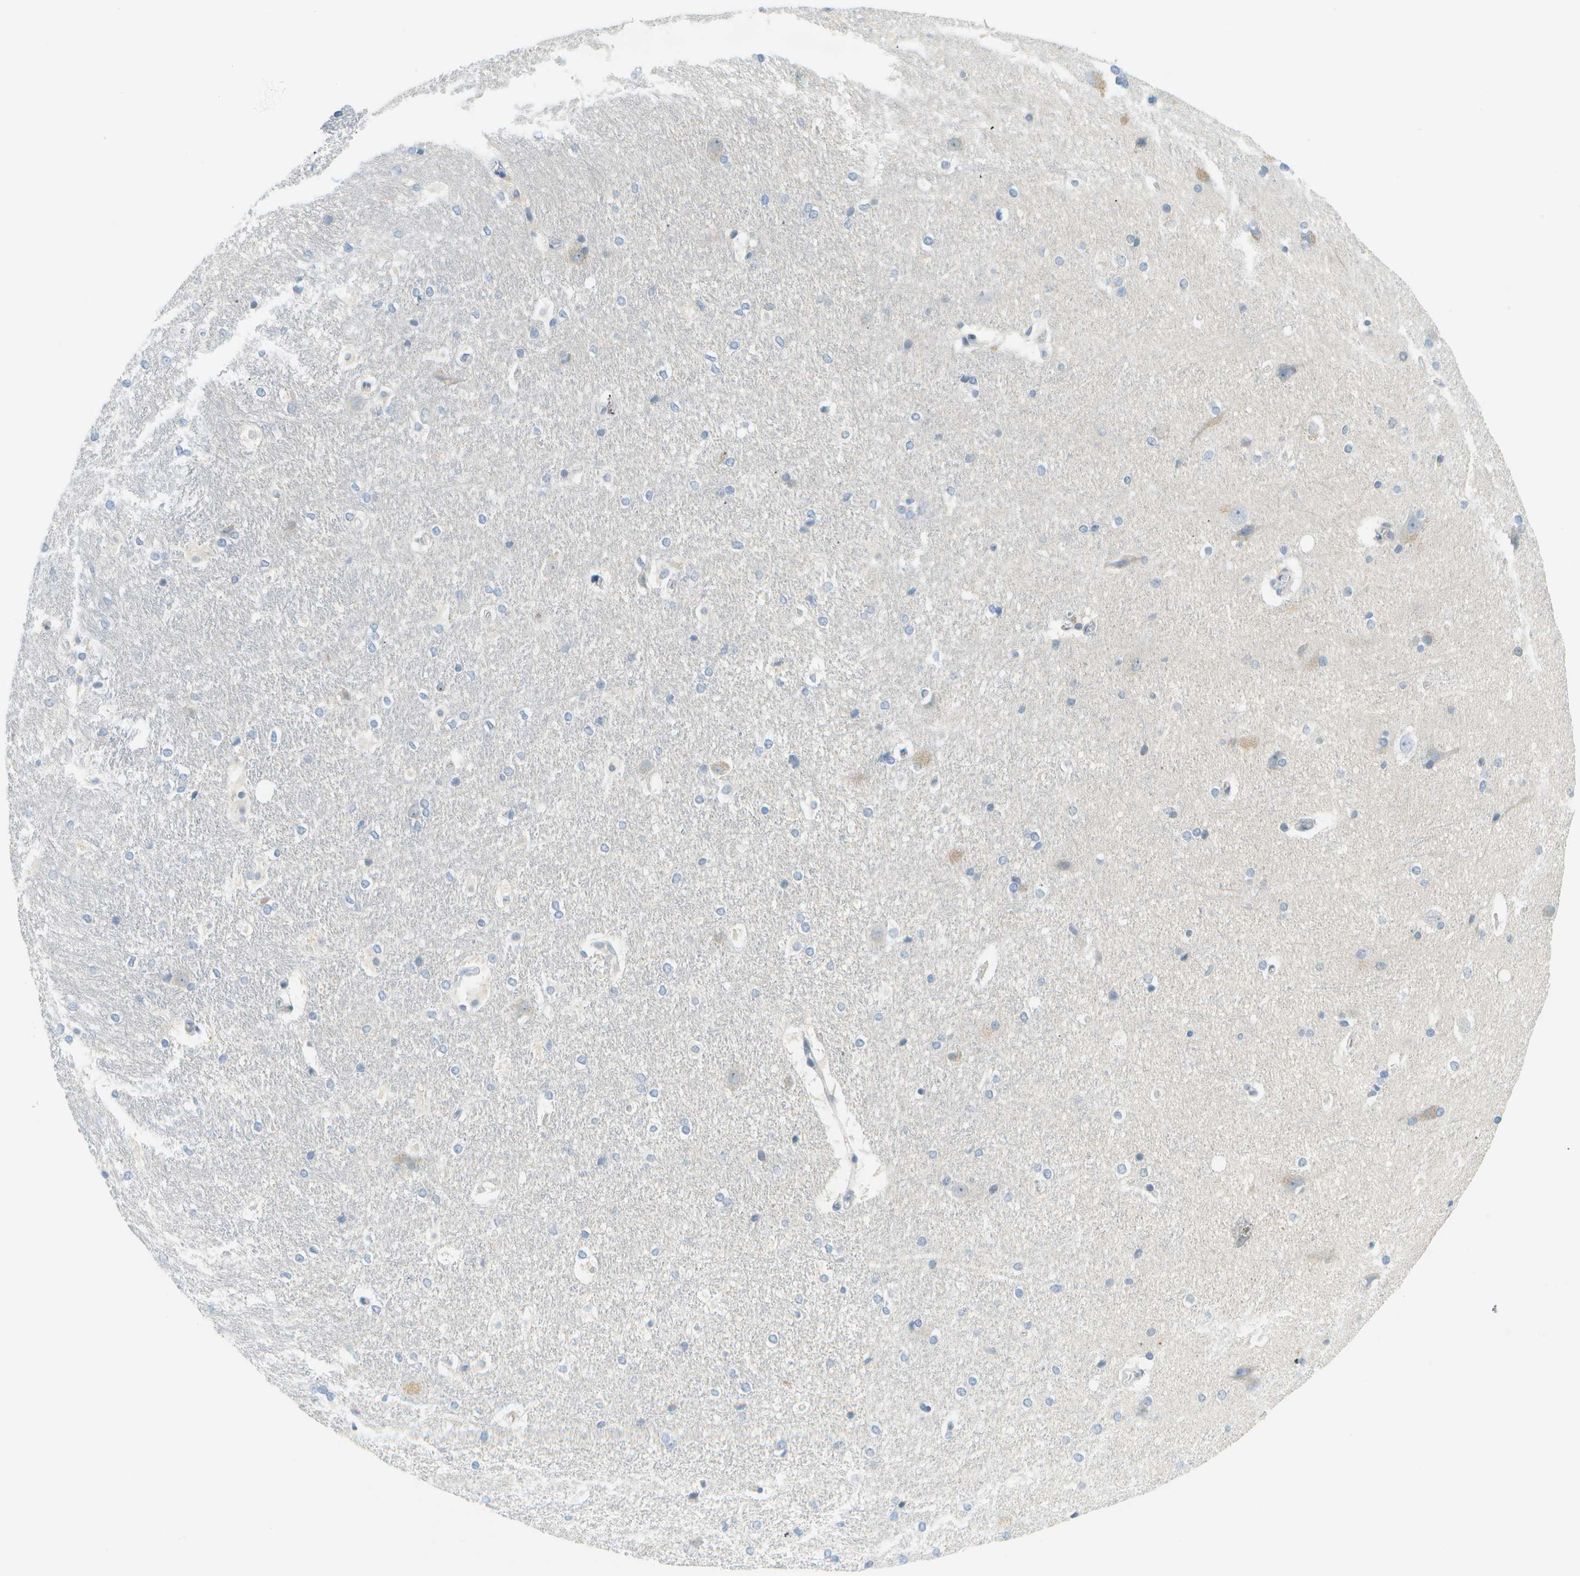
{"staining": {"intensity": "negative", "quantity": "none", "location": "none"}, "tissue": "hippocampus", "cell_type": "Glial cells", "image_type": "normal", "snomed": [{"axis": "morphology", "description": "Normal tissue, NOS"}, {"axis": "topography", "description": "Hippocampus"}], "caption": "Immunohistochemistry (IHC) histopathology image of normal human hippocampus stained for a protein (brown), which exhibits no staining in glial cells.", "gene": "SMYD5", "patient": {"sex": "female", "age": 19}}